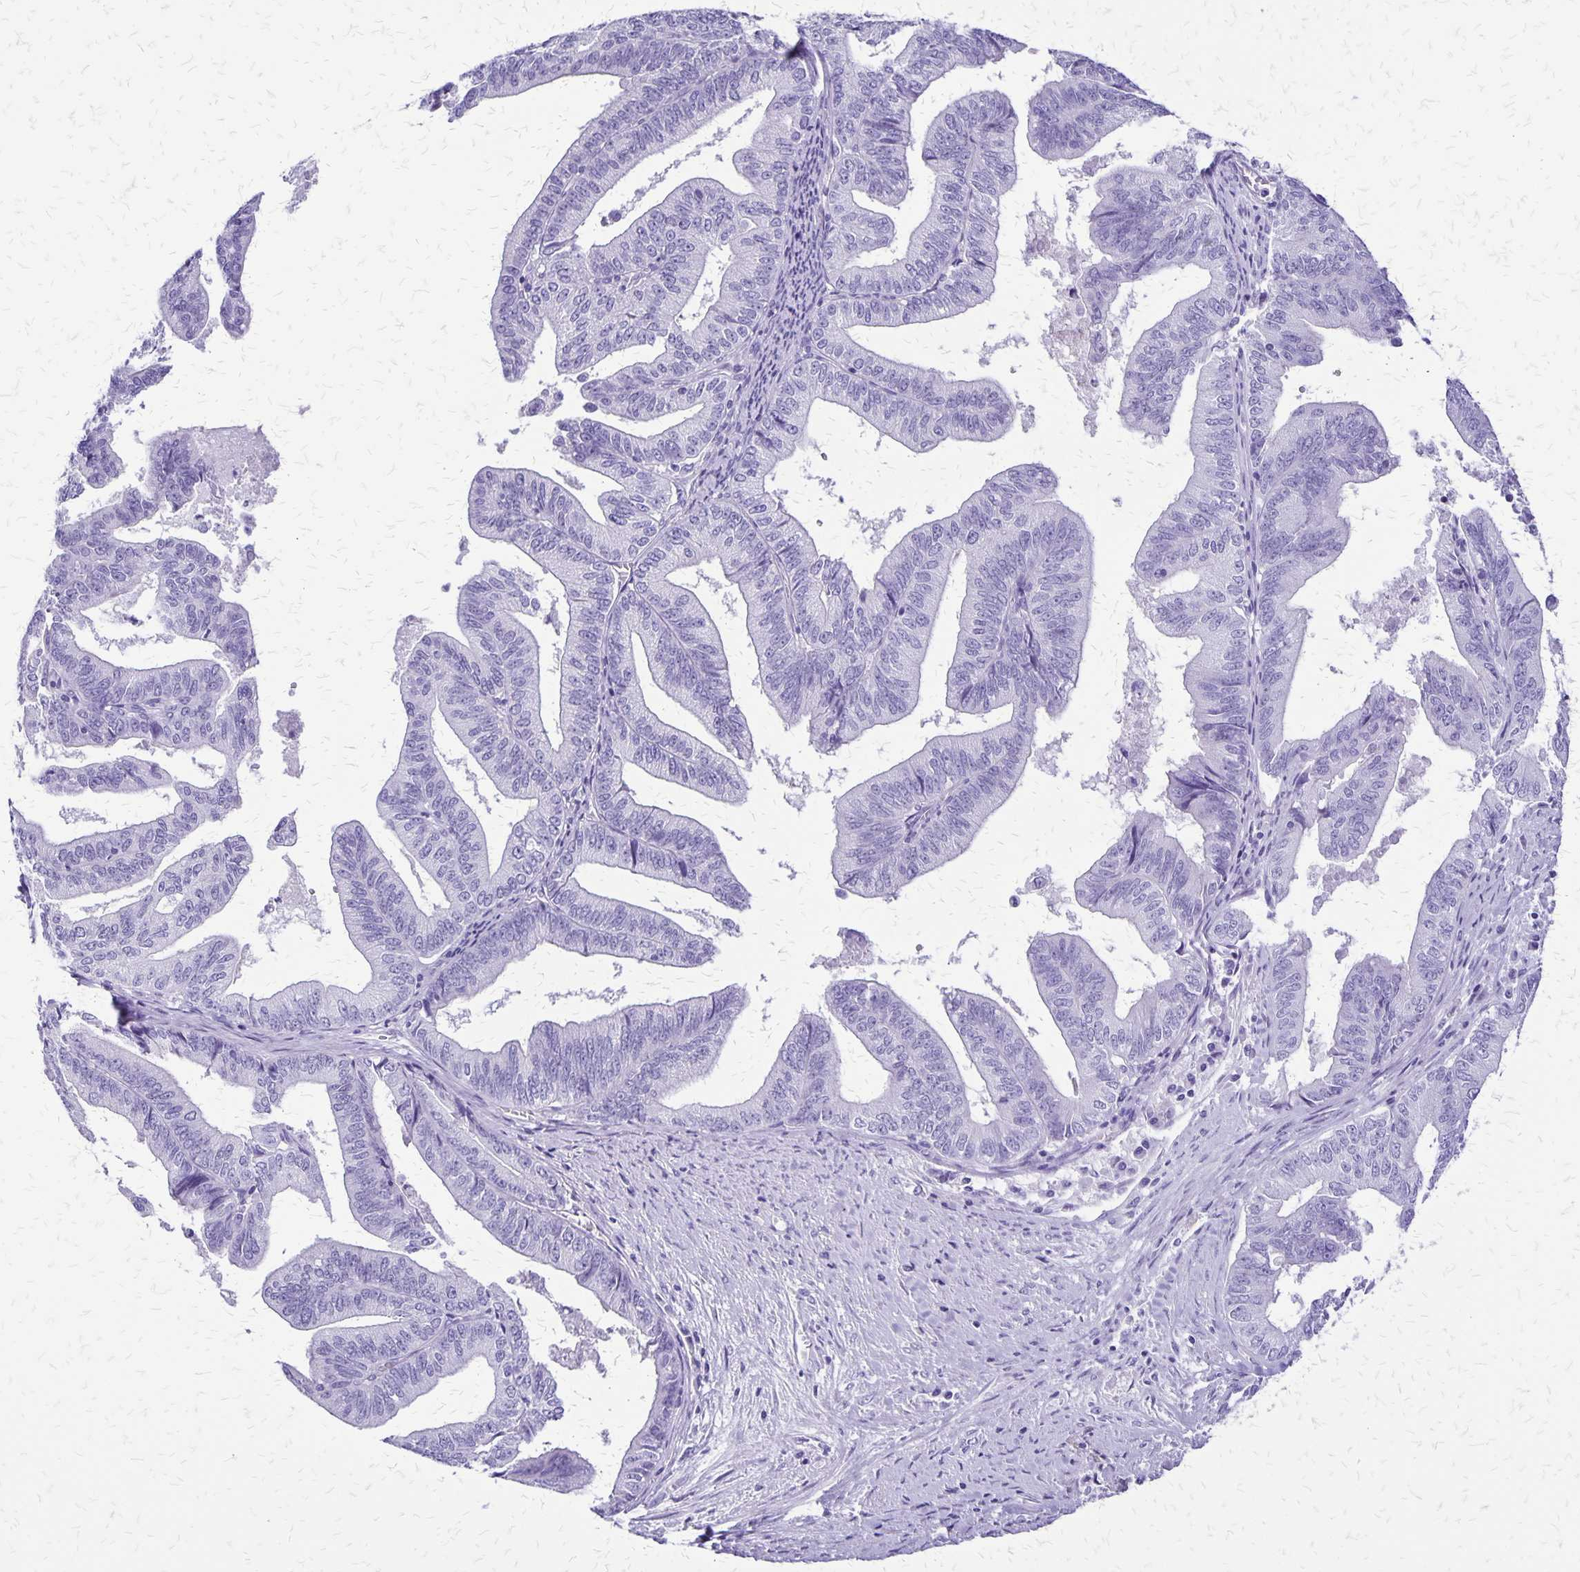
{"staining": {"intensity": "negative", "quantity": "none", "location": "none"}, "tissue": "endometrial cancer", "cell_type": "Tumor cells", "image_type": "cancer", "snomed": [{"axis": "morphology", "description": "Adenocarcinoma, NOS"}, {"axis": "topography", "description": "Endometrium"}], "caption": "Tumor cells are negative for protein expression in human endometrial cancer.", "gene": "SLC13A2", "patient": {"sex": "female", "age": 65}}